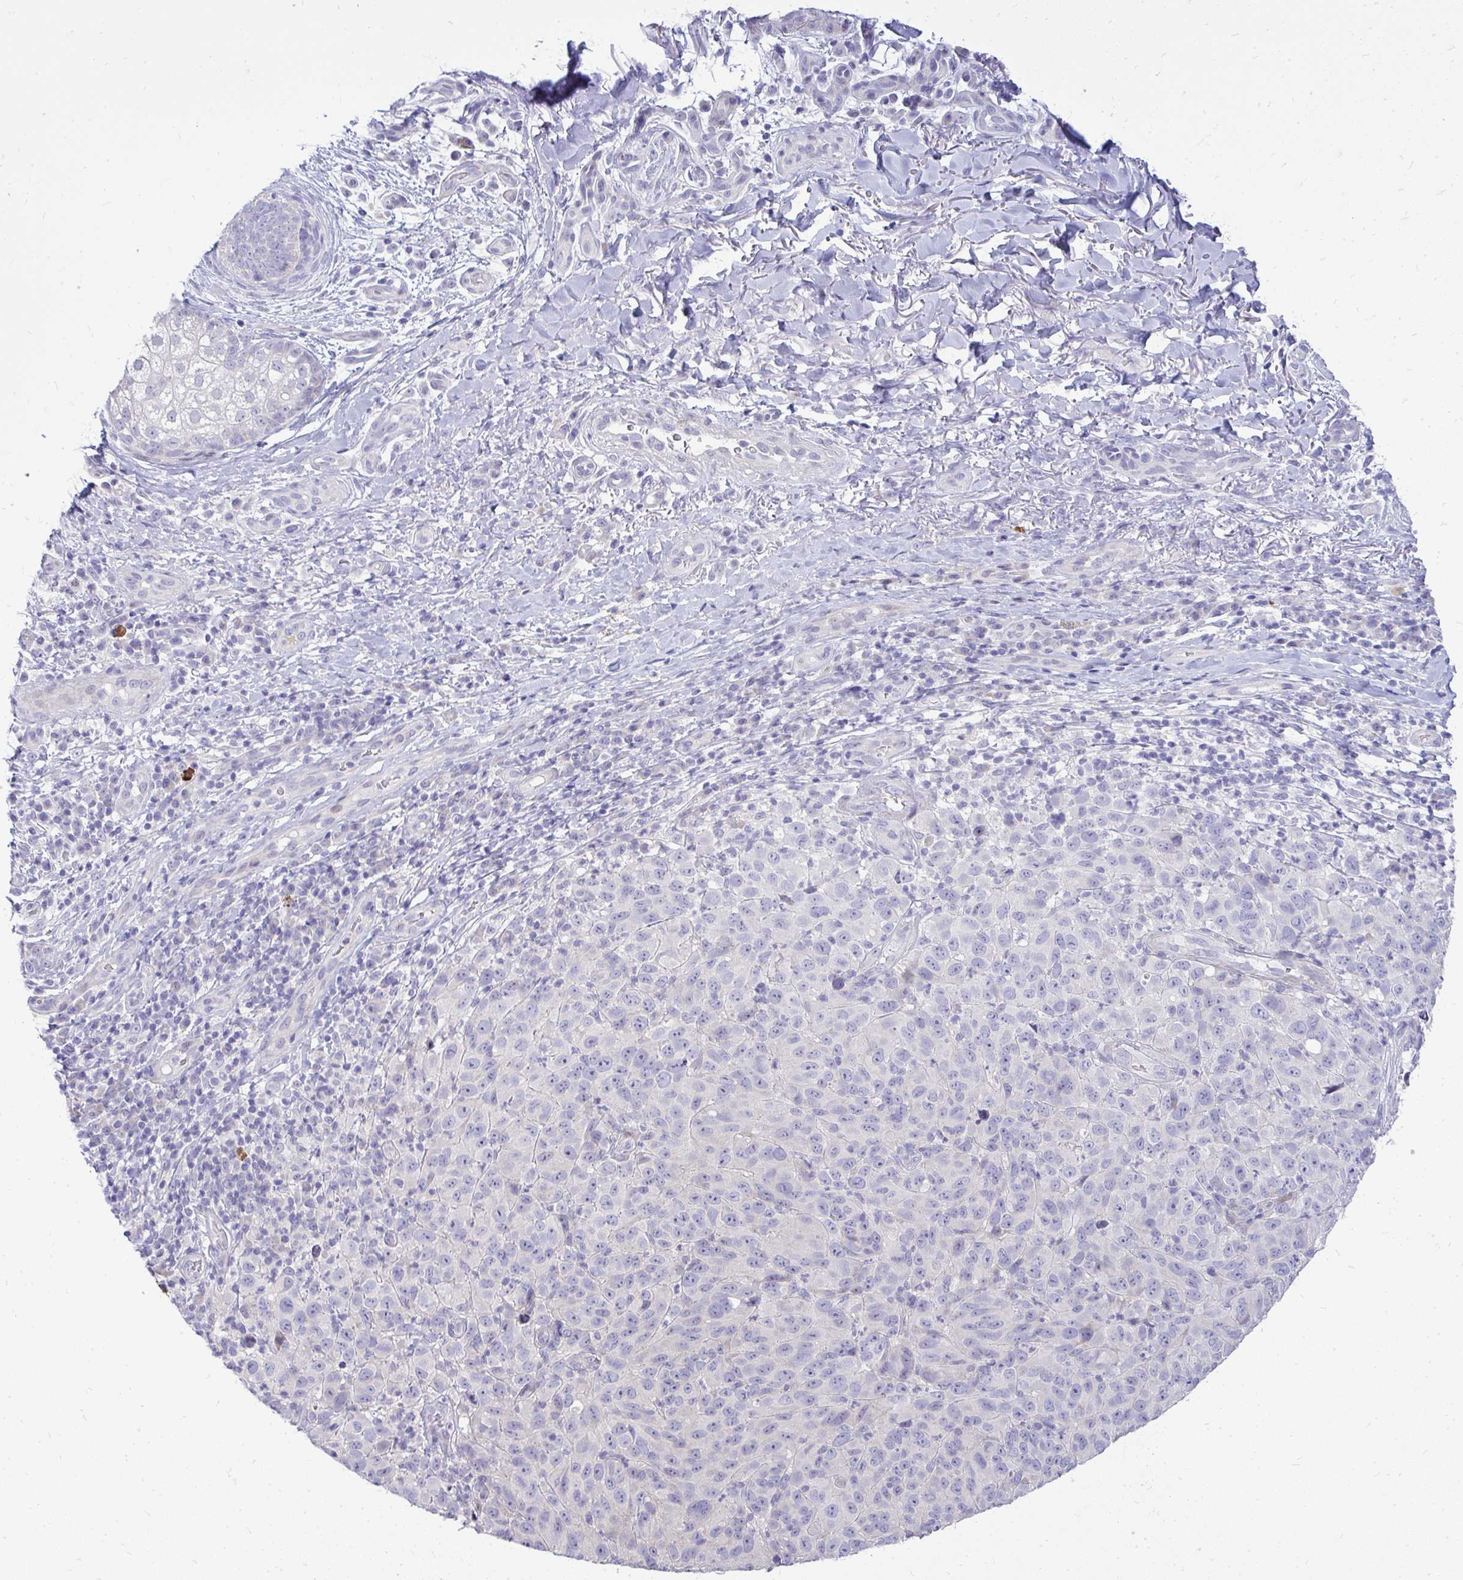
{"staining": {"intensity": "negative", "quantity": "none", "location": "none"}, "tissue": "melanoma", "cell_type": "Tumor cells", "image_type": "cancer", "snomed": [{"axis": "morphology", "description": "Malignant melanoma, NOS"}, {"axis": "topography", "description": "Skin"}], "caption": "This is an immunohistochemistry photomicrograph of human malignant melanoma. There is no positivity in tumor cells.", "gene": "OR8D1", "patient": {"sex": "male", "age": 85}}